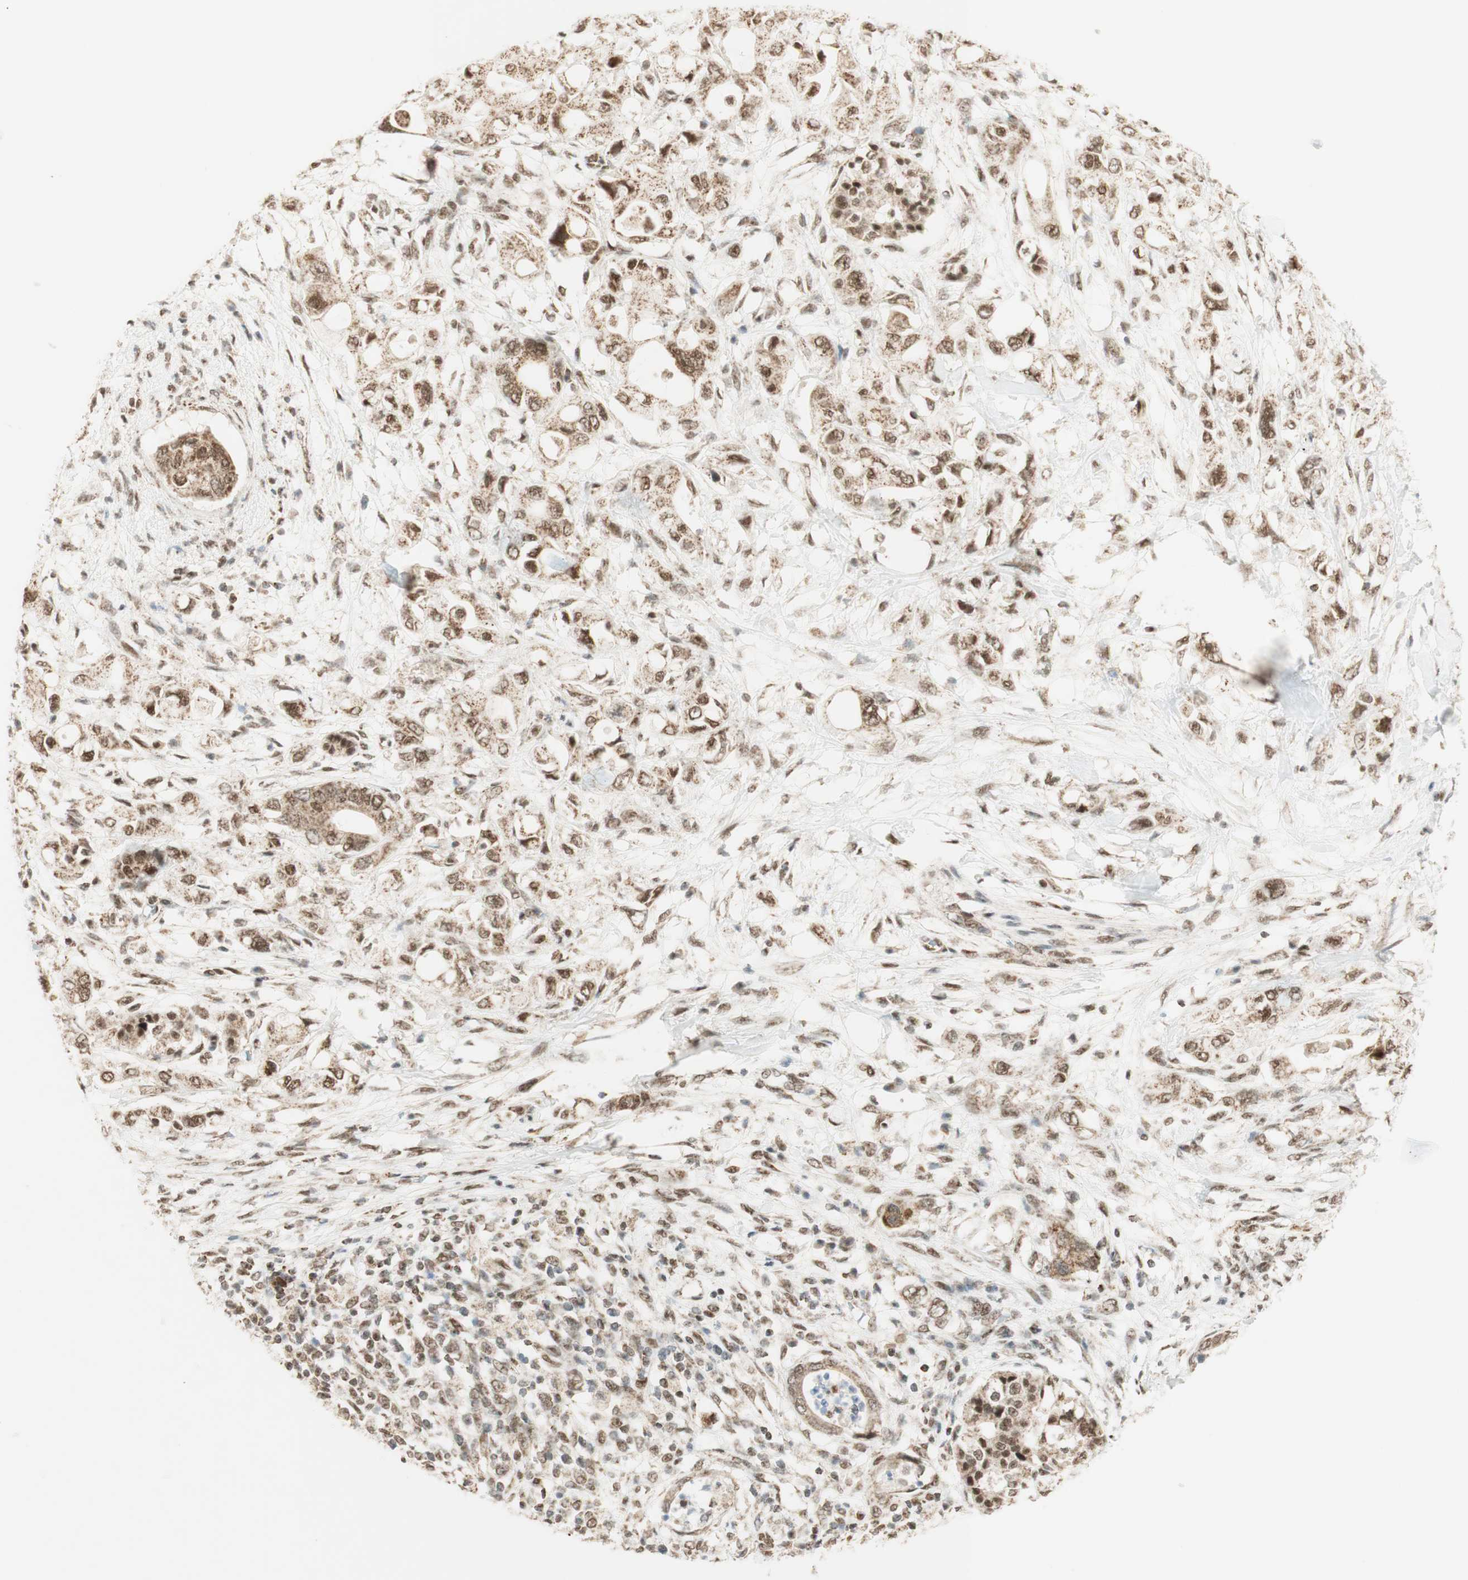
{"staining": {"intensity": "moderate", "quantity": ">75%", "location": "cytoplasmic/membranous,nuclear"}, "tissue": "pancreatic cancer", "cell_type": "Tumor cells", "image_type": "cancer", "snomed": [{"axis": "morphology", "description": "Adenocarcinoma, NOS"}, {"axis": "topography", "description": "Pancreas"}], "caption": "Immunohistochemistry photomicrograph of human pancreatic cancer stained for a protein (brown), which exhibits medium levels of moderate cytoplasmic/membranous and nuclear positivity in about >75% of tumor cells.", "gene": "ZNF782", "patient": {"sex": "female", "age": 56}}